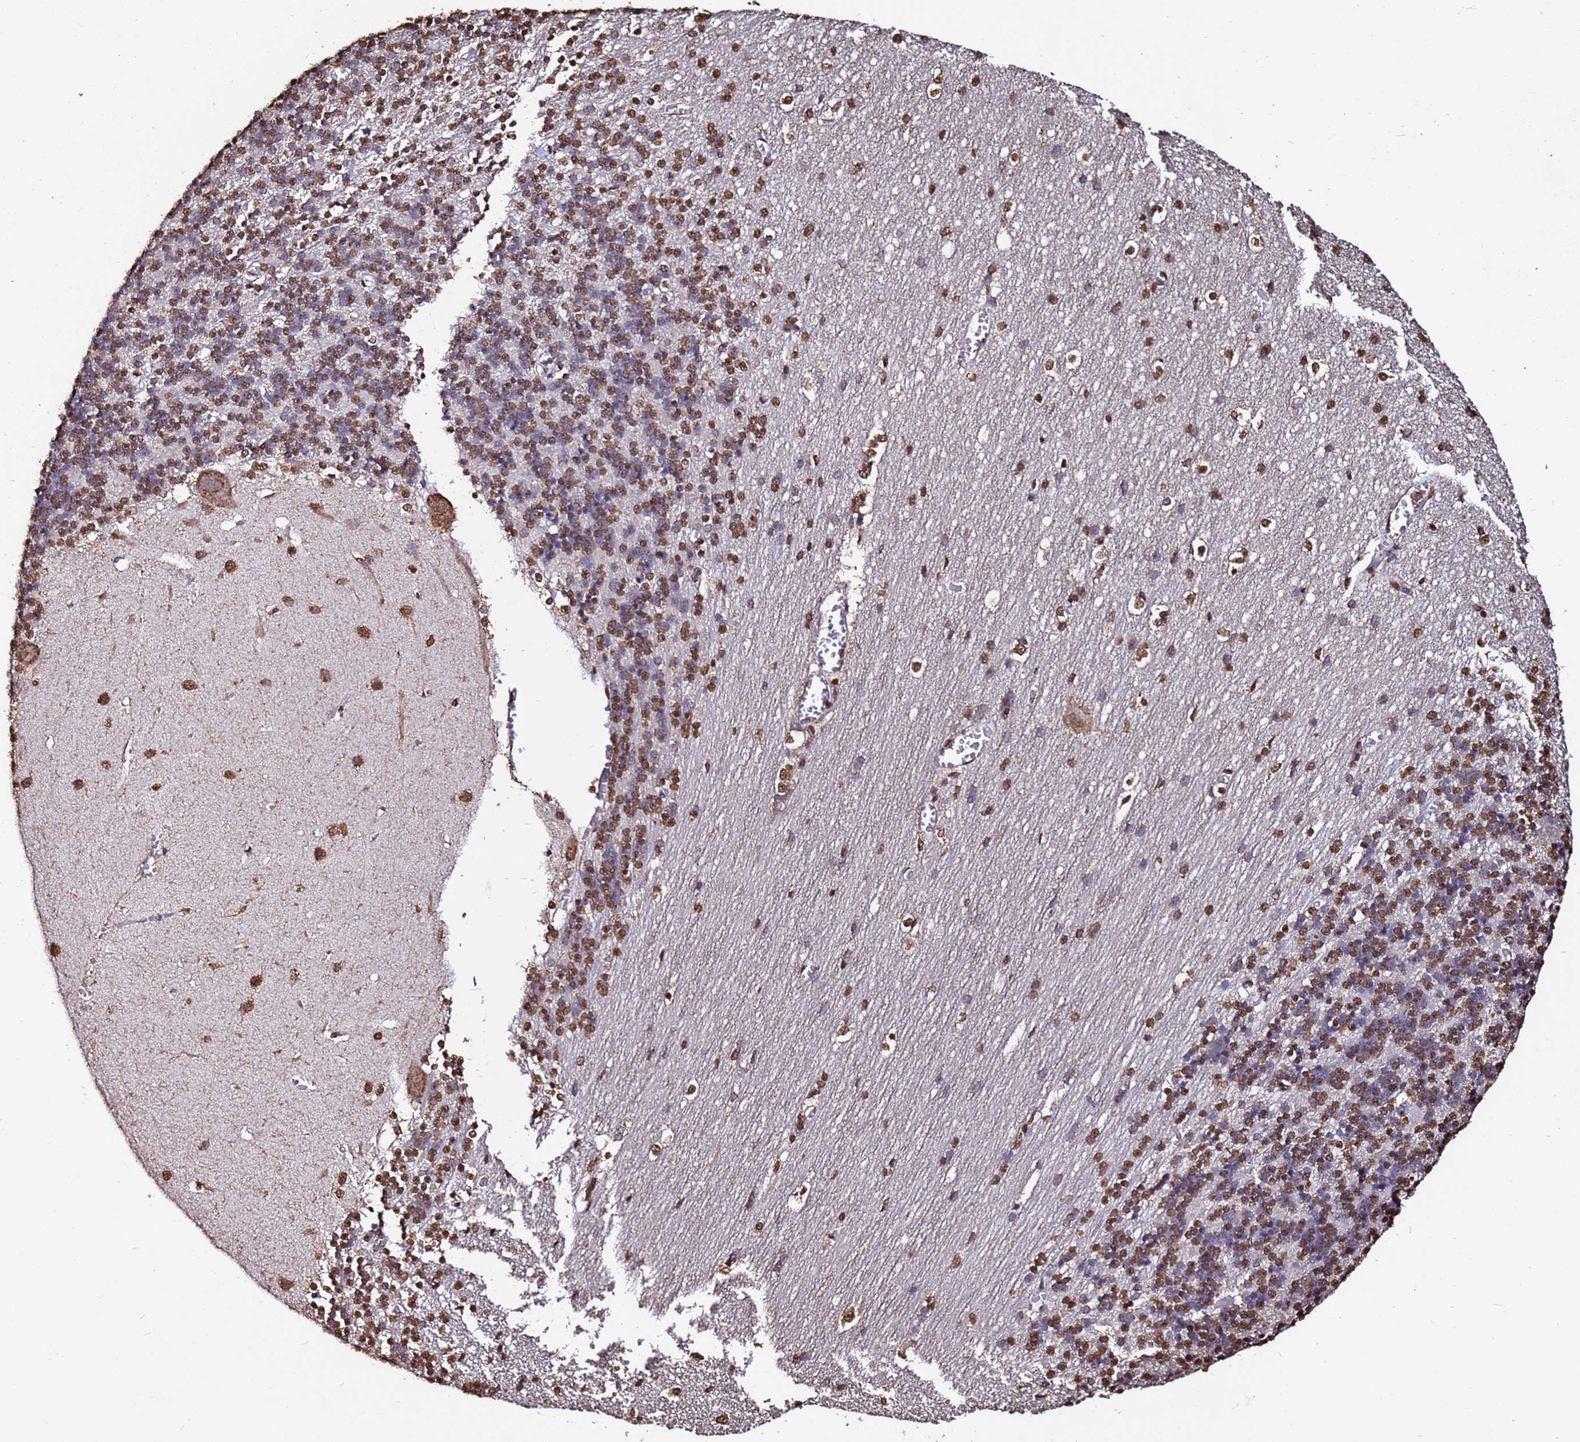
{"staining": {"intensity": "moderate", "quantity": ">75%", "location": "nuclear"}, "tissue": "cerebellum", "cell_type": "Cells in granular layer", "image_type": "normal", "snomed": [{"axis": "morphology", "description": "Normal tissue, NOS"}, {"axis": "topography", "description": "Cerebellum"}], "caption": "The image reveals immunohistochemical staining of benign cerebellum. There is moderate nuclear staining is present in about >75% of cells in granular layer.", "gene": "TRIP6", "patient": {"sex": "male", "age": 37}}